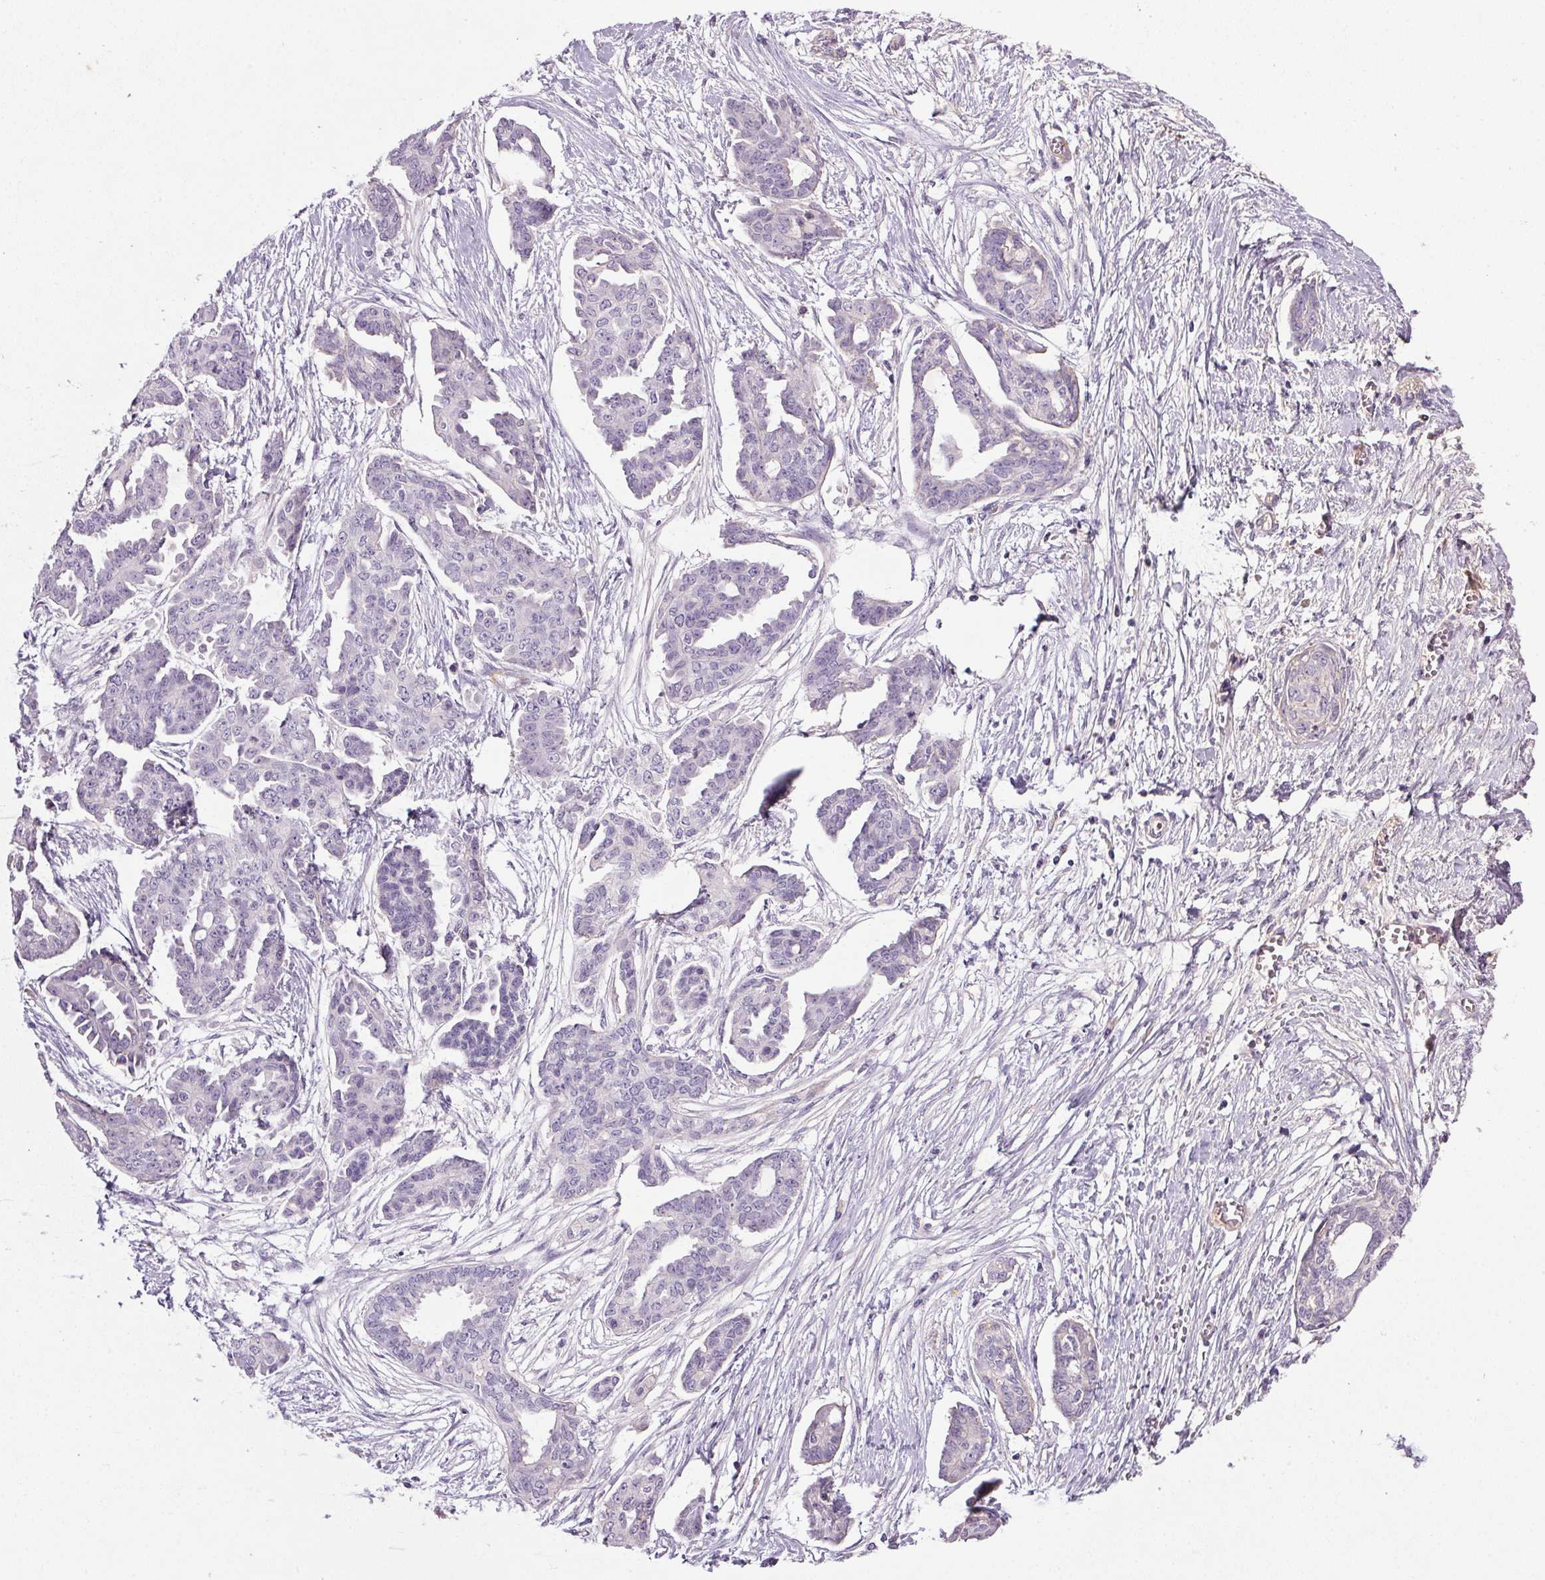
{"staining": {"intensity": "negative", "quantity": "none", "location": "none"}, "tissue": "ovarian cancer", "cell_type": "Tumor cells", "image_type": "cancer", "snomed": [{"axis": "morphology", "description": "Cystadenocarcinoma, serous, NOS"}, {"axis": "topography", "description": "Ovary"}], "caption": "Ovarian cancer (serous cystadenocarcinoma) was stained to show a protein in brown. There is no significant staining in tumor cells.", "gene": "APOC4", "patient": {"sex": "female", "age": 71}}